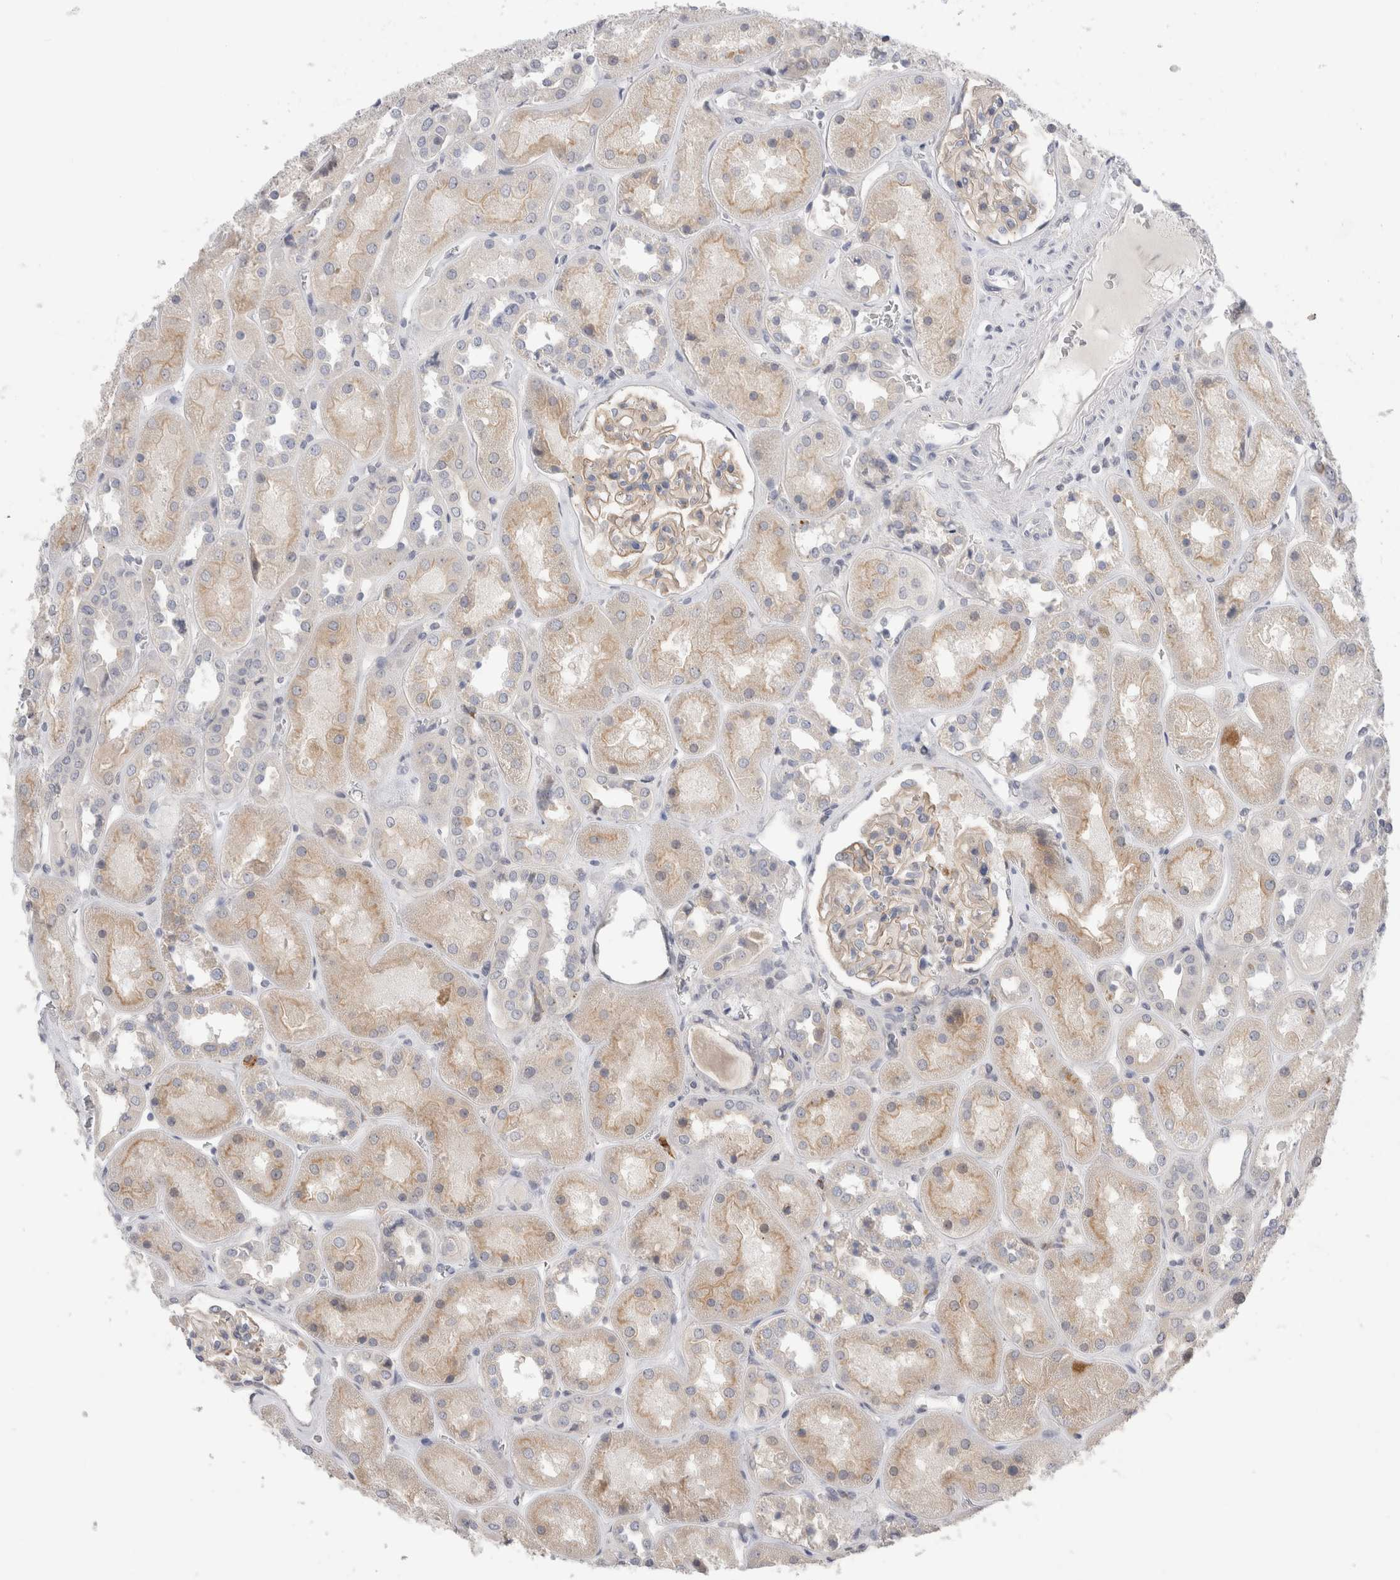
{"staining": {"intensity": "weak", "quantity": "<25%", "location": "cytoplasmic/membranous"}, "tissue": "kidney", "cell_type": "Cells in glomeruli", "image_type": "normal", "snomed": [{"axis": "morphology", "description": "Normal tissue, NOS"}, {"axis": "topography", "description": "Kidney"}], "caption": "High power microscopy image of an immunohistochemistry (IHC) image of unremarkable kidney, revealing no significant positivity in cells in glomeruli.", "gene": "SYTL5", "patient": {"sex": "male", "age": 70}}